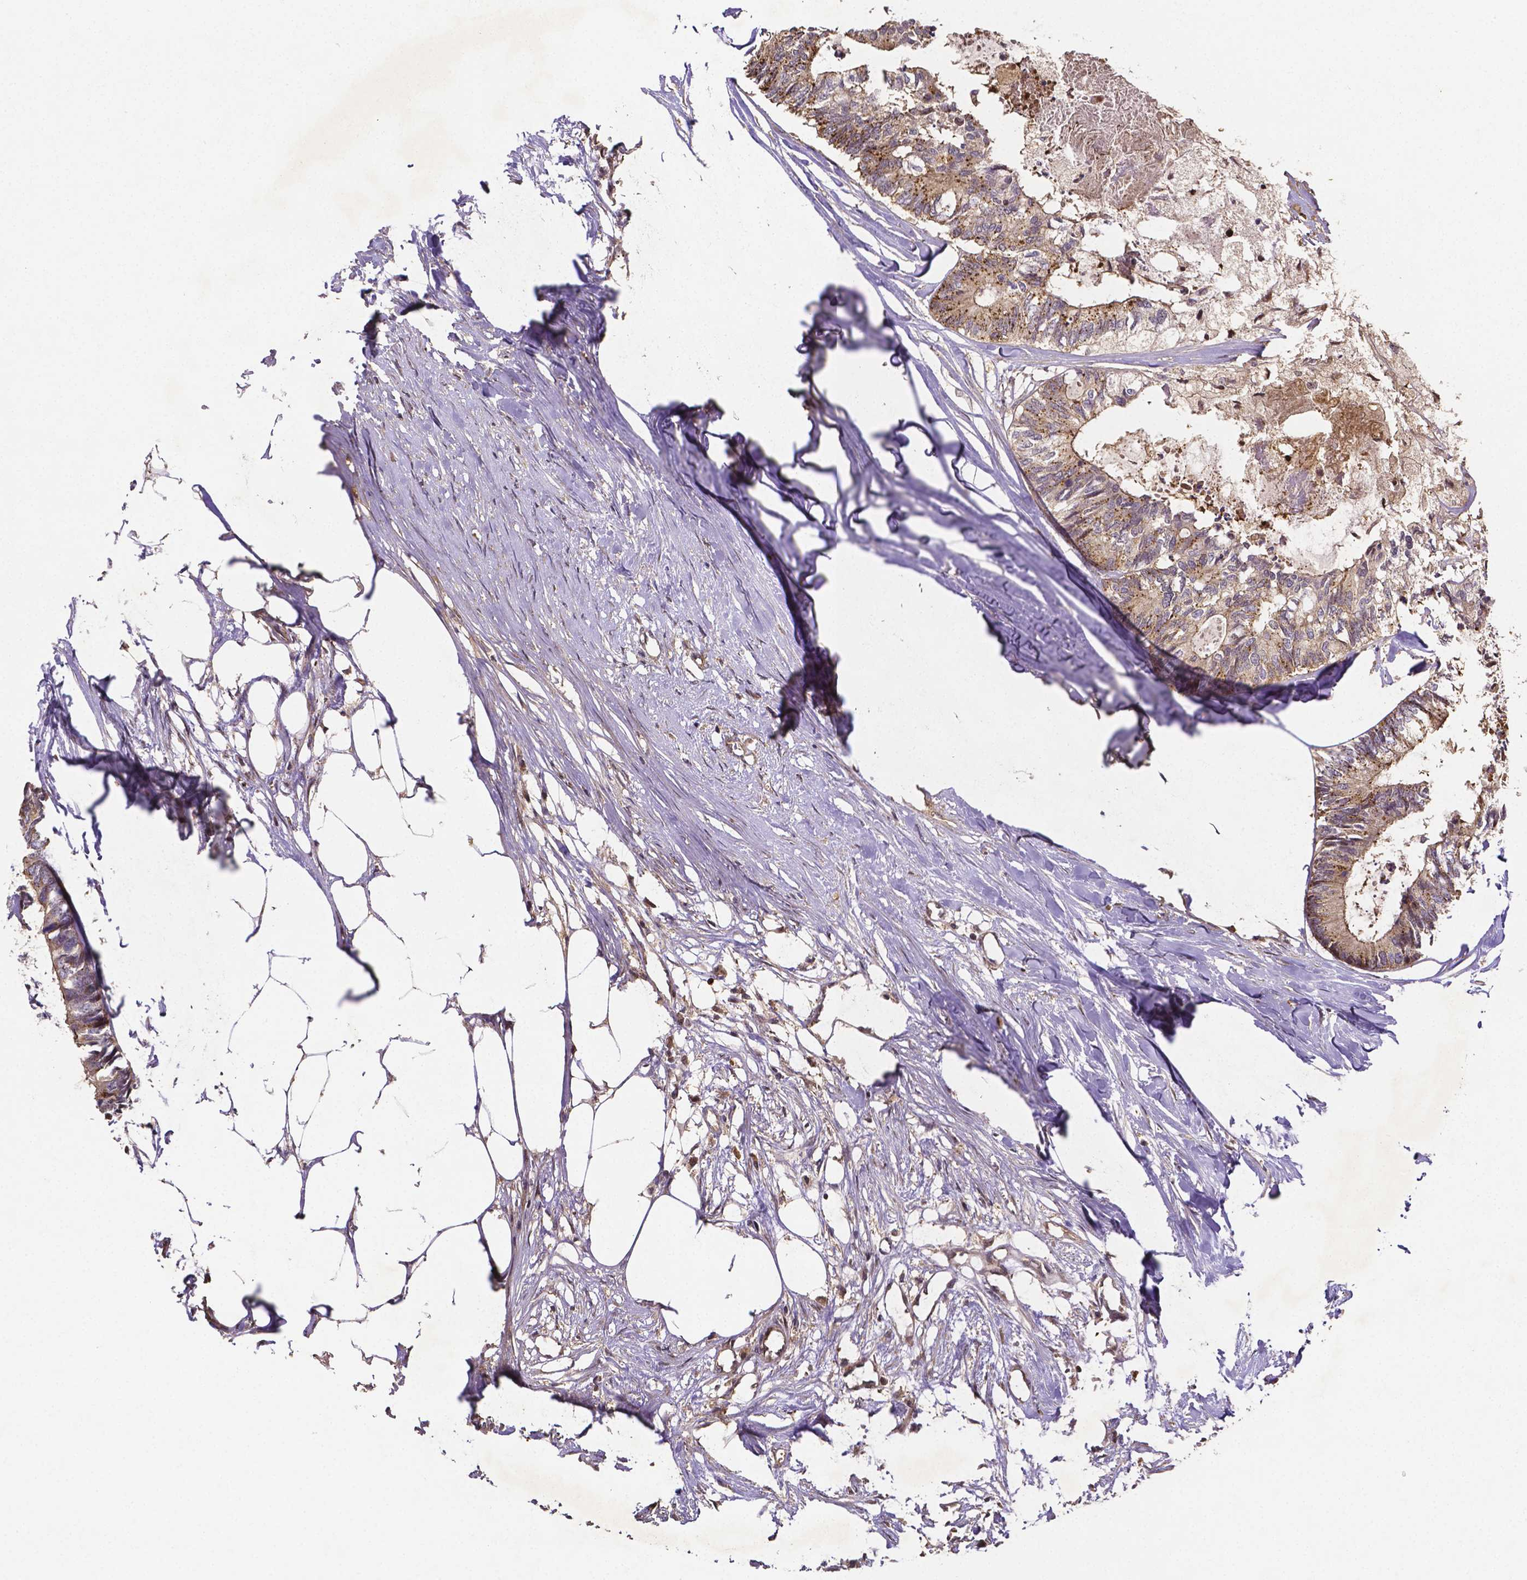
{"staining": {"intensity": "moderate", "quantity": ">75%", "location": "cytoplasmic/membranous"}, "tissue": "colorectal cancer", "cell_type": "Tumor cells", "image_type": "cancer", "snomed": [{"axis": "morphology", "description": "Adenocarcinoma, NOS"}, {"axis": "topography", "description": "Colon"}, {"axis": "topography", "description": "Rectum"}], "caption": "Colorectal cancer stained with a protein marker shows moderate staining in tumor cells.", "gene": "RNF123", "patient": {"sex": "male", "age": 57}}